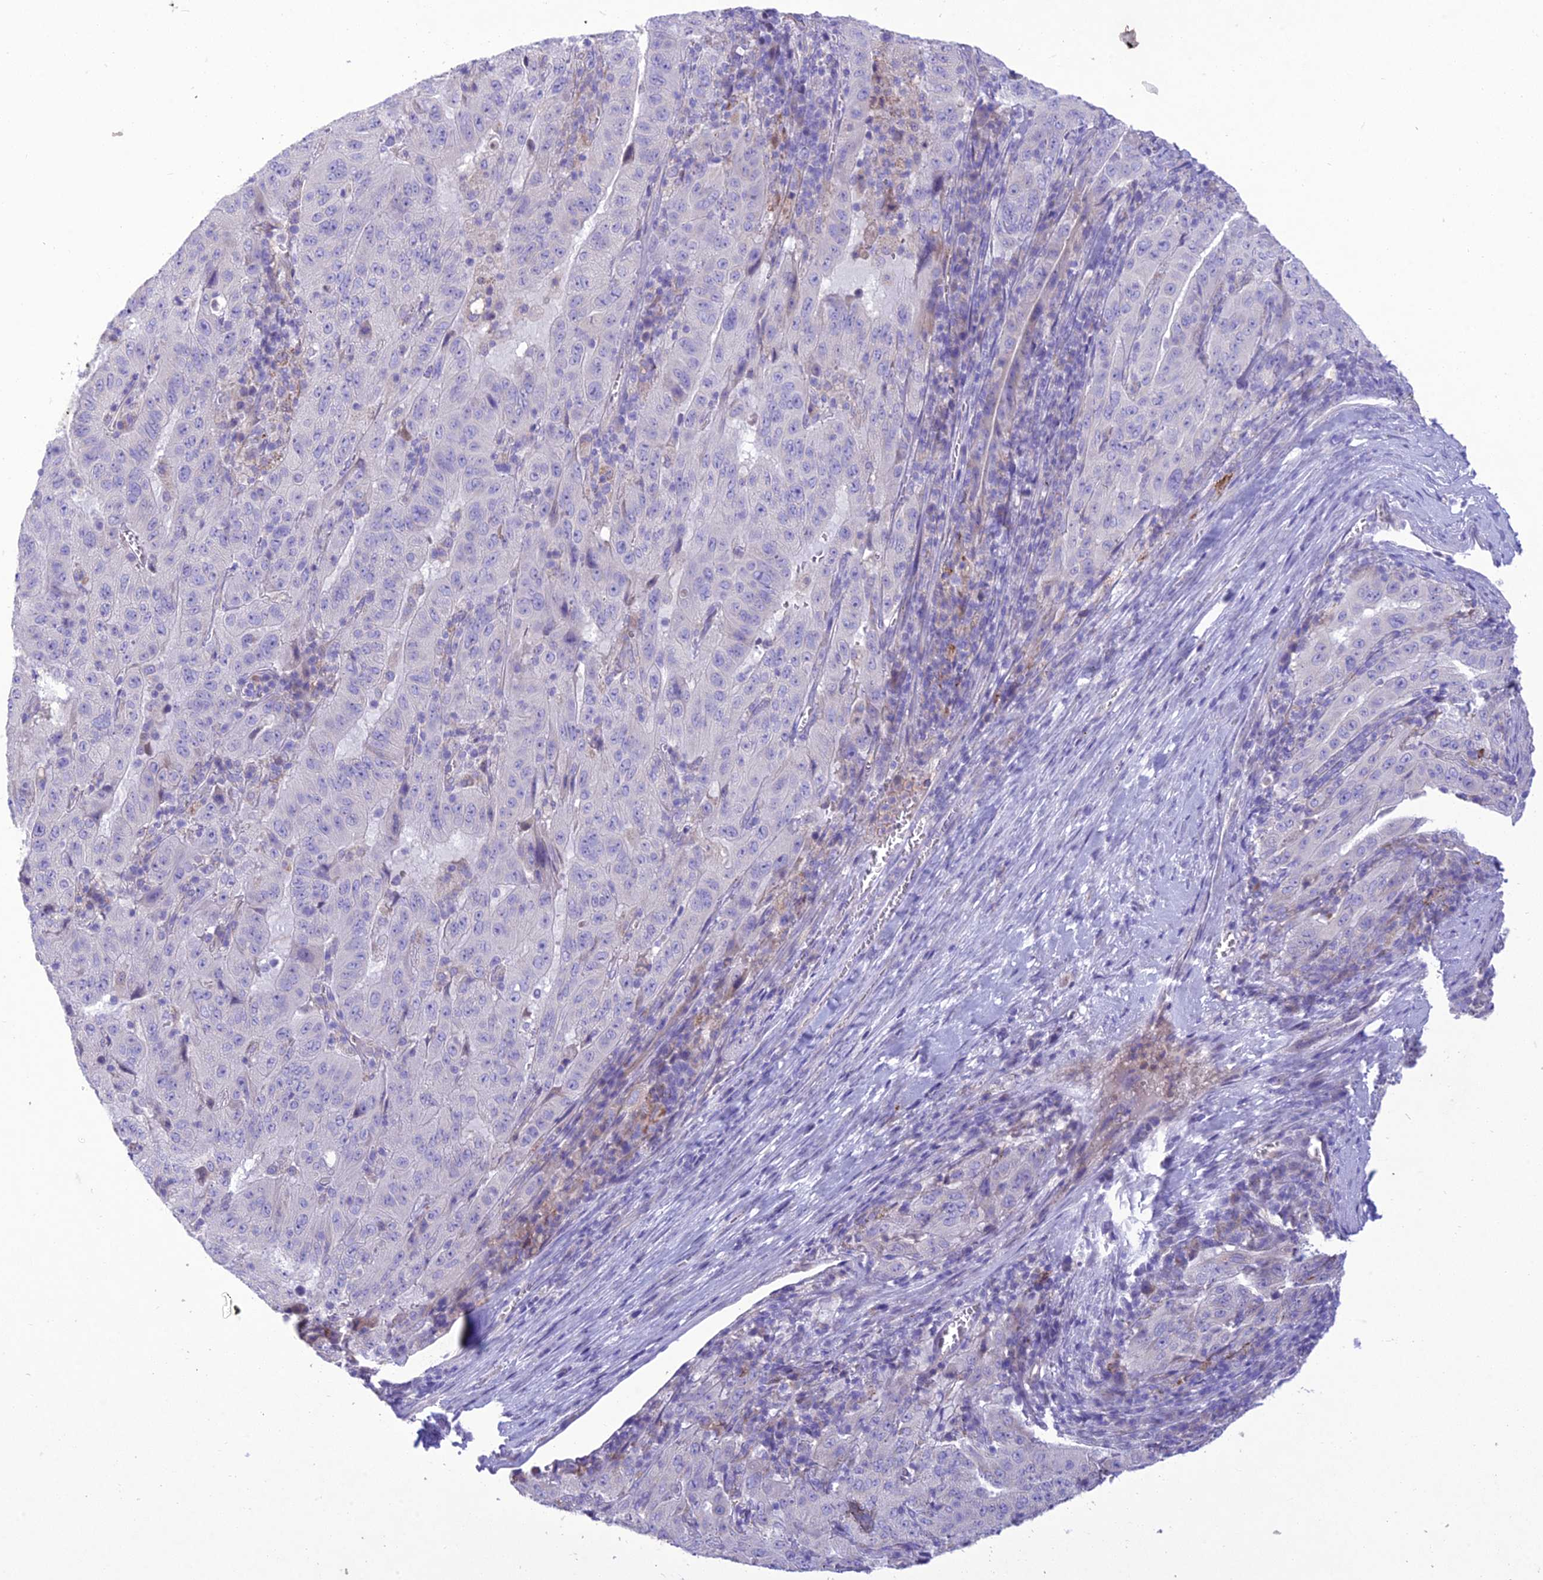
{"staining": {"intensity": "negative", "quantity": "none", "location": "none"}, "tissue": "pancreatic cancer", "cell_type": "Tumor cells", "image_type": "cancer", "snomed": [{"axis": "morphology", "description": "Adenocarcinoma, NOS"}, {"axis": "topography", "description": "Pancreas"}], "caption": "DAB immunohistochemical staining of human adenocarcinoma (pancreatic) demonstrates no significant expression in tumor cells.", "gene": "SLC13A5", "patient": {"sex": "male", "age": 63}}